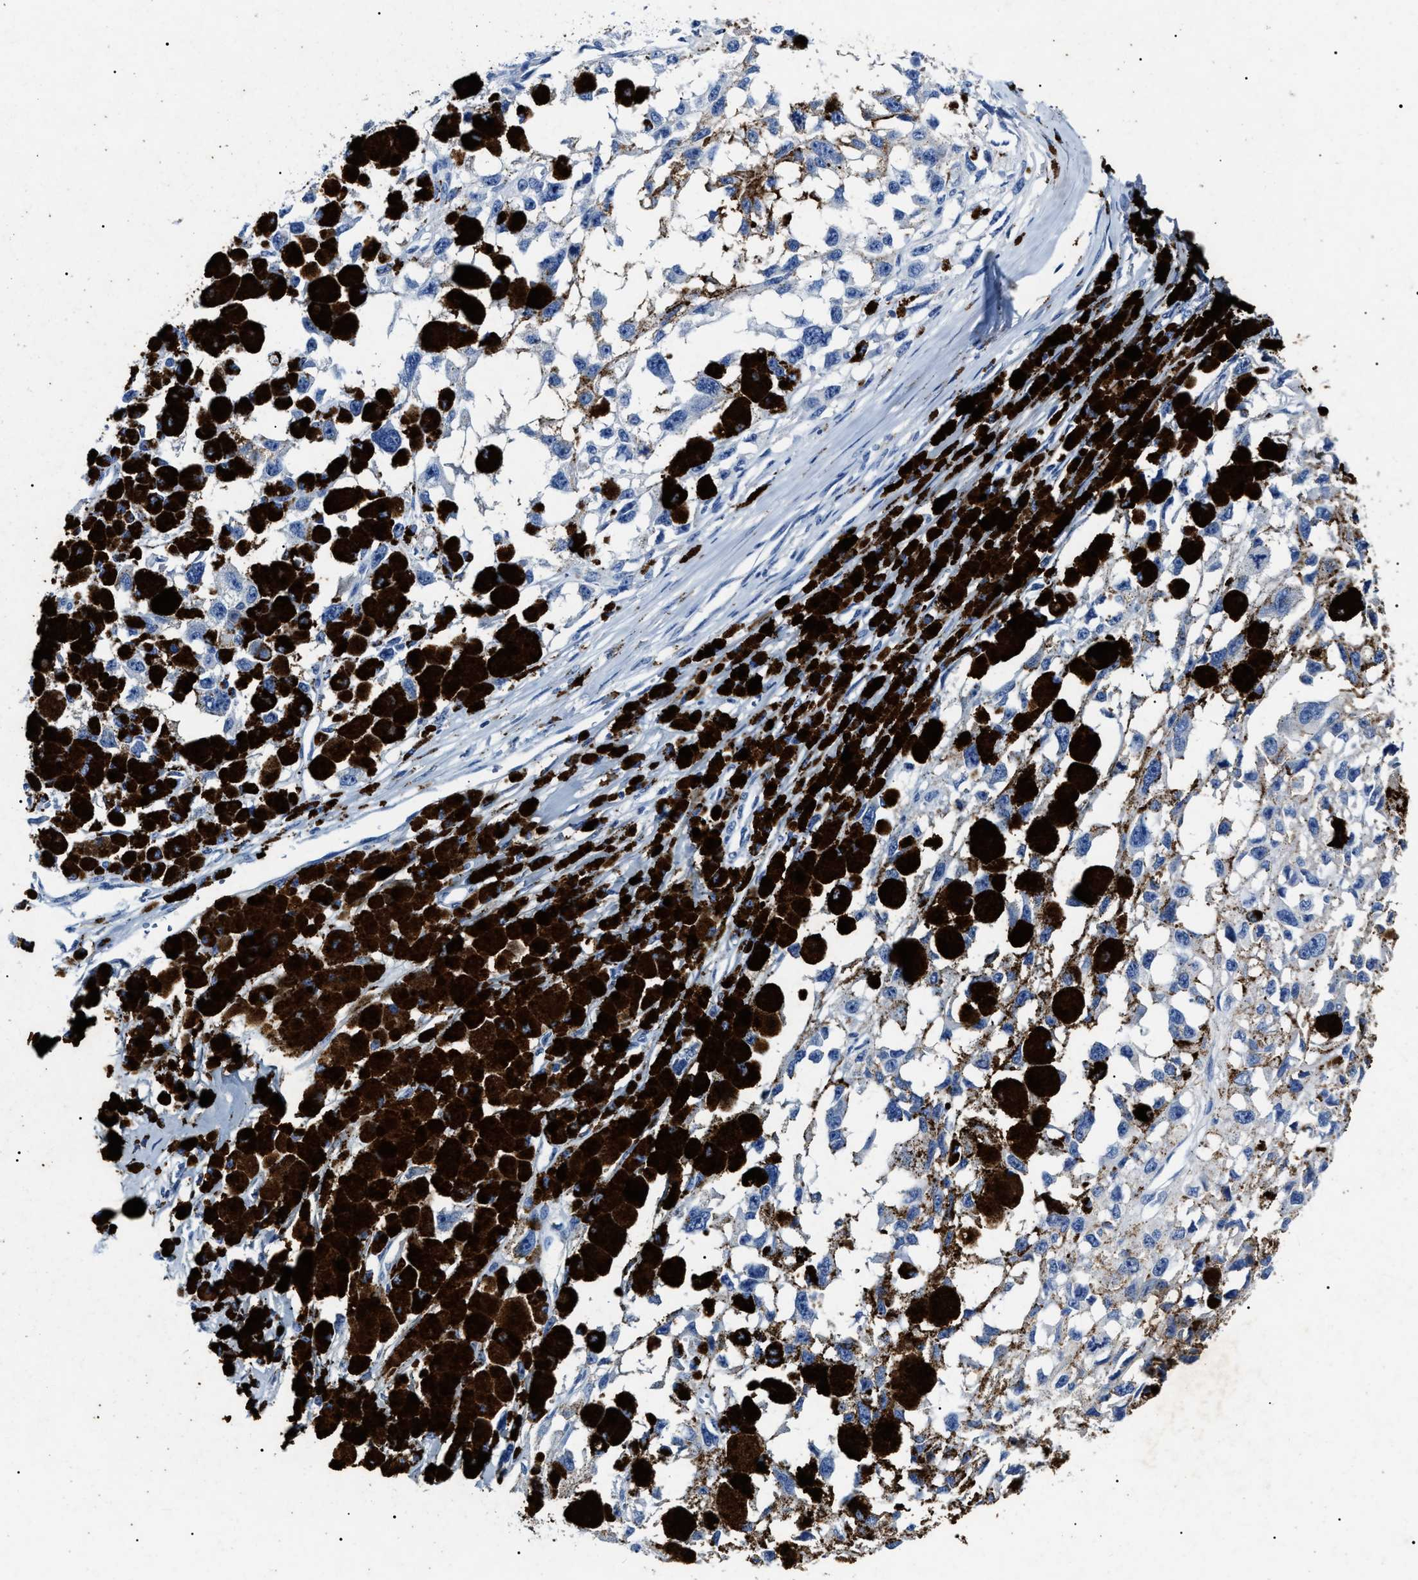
{"staining": {"intensity": "negative", "quantity": "none", "location": "none"}, "tissue": "melanoma", "cell_type": "Tumor cells", "image_type": "cancer", "snomed": [{"axis": "morphology", "description": "Malignant melanoma, Metastatic site"}, {"axis": "topography", "description": "Lymph node"}], "caption": "This photomicrograph is of melanoma stained with immunohistochemistry to label a protein in brown with the nuclei are counter-stained blue. There is no expression in tumor cells.", "gene": "LRRC8E", "patient": {"sex": "male", "age": 59}}